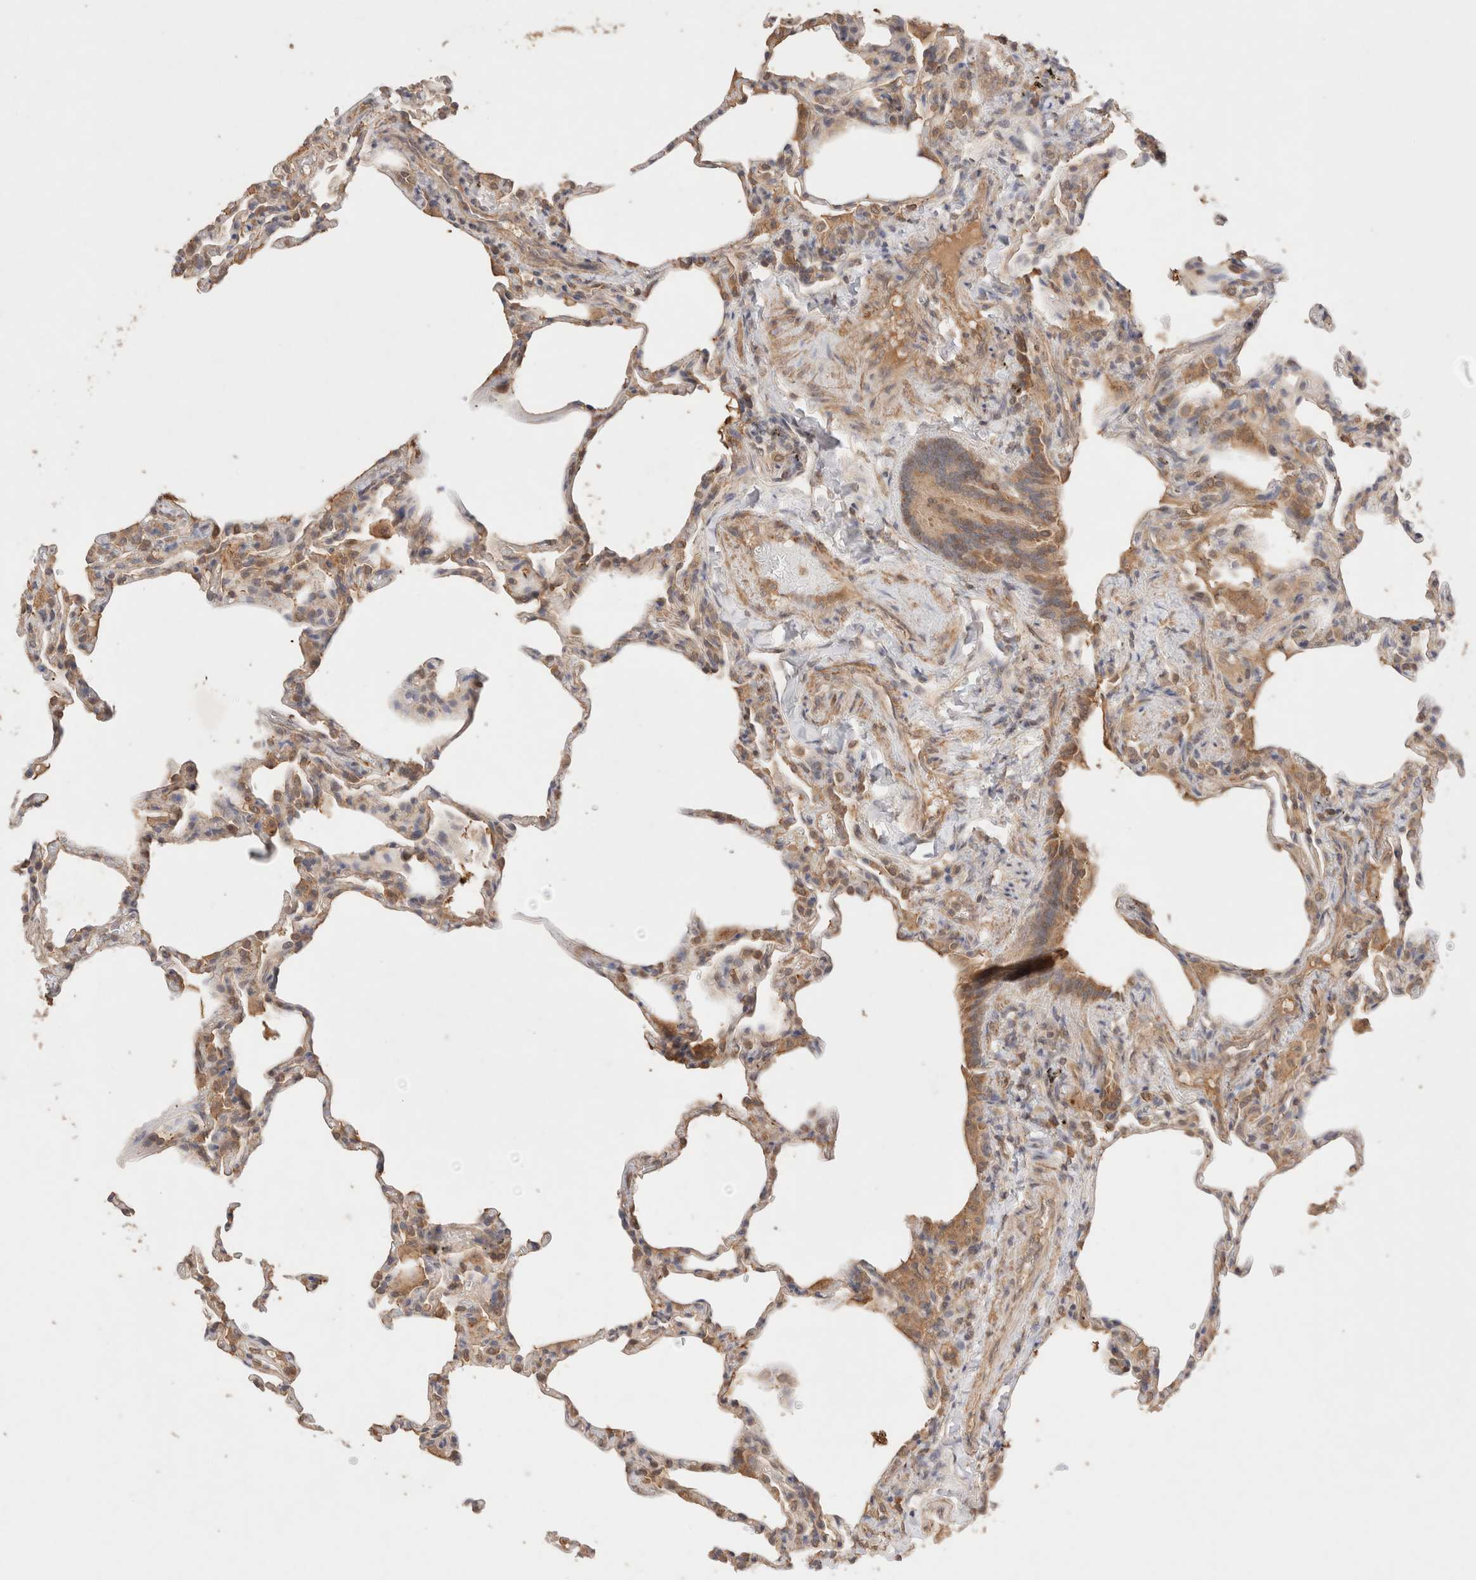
{"staining": {"intensity": "weak", "quantity": "25%-75%", "location": "cytoplasmic/membranous"}, "tissue": "lung", "cell_type": "Alveolar cells", "image_type": "normal", "snomed": [{"axis": "morphology", "description": "Normal tissue, NOS"}, {"axis": "topography", "description": "Lung"}], "caption": "Protein expression by immunohistochemistry (IHC) demonstrates weak cytoplasmic/membranous expression in approximately 25%-75% of alveolar cells in benign lung.", "gene": "CARNMT1", "patient": {"sex": "male", "age": 20}}